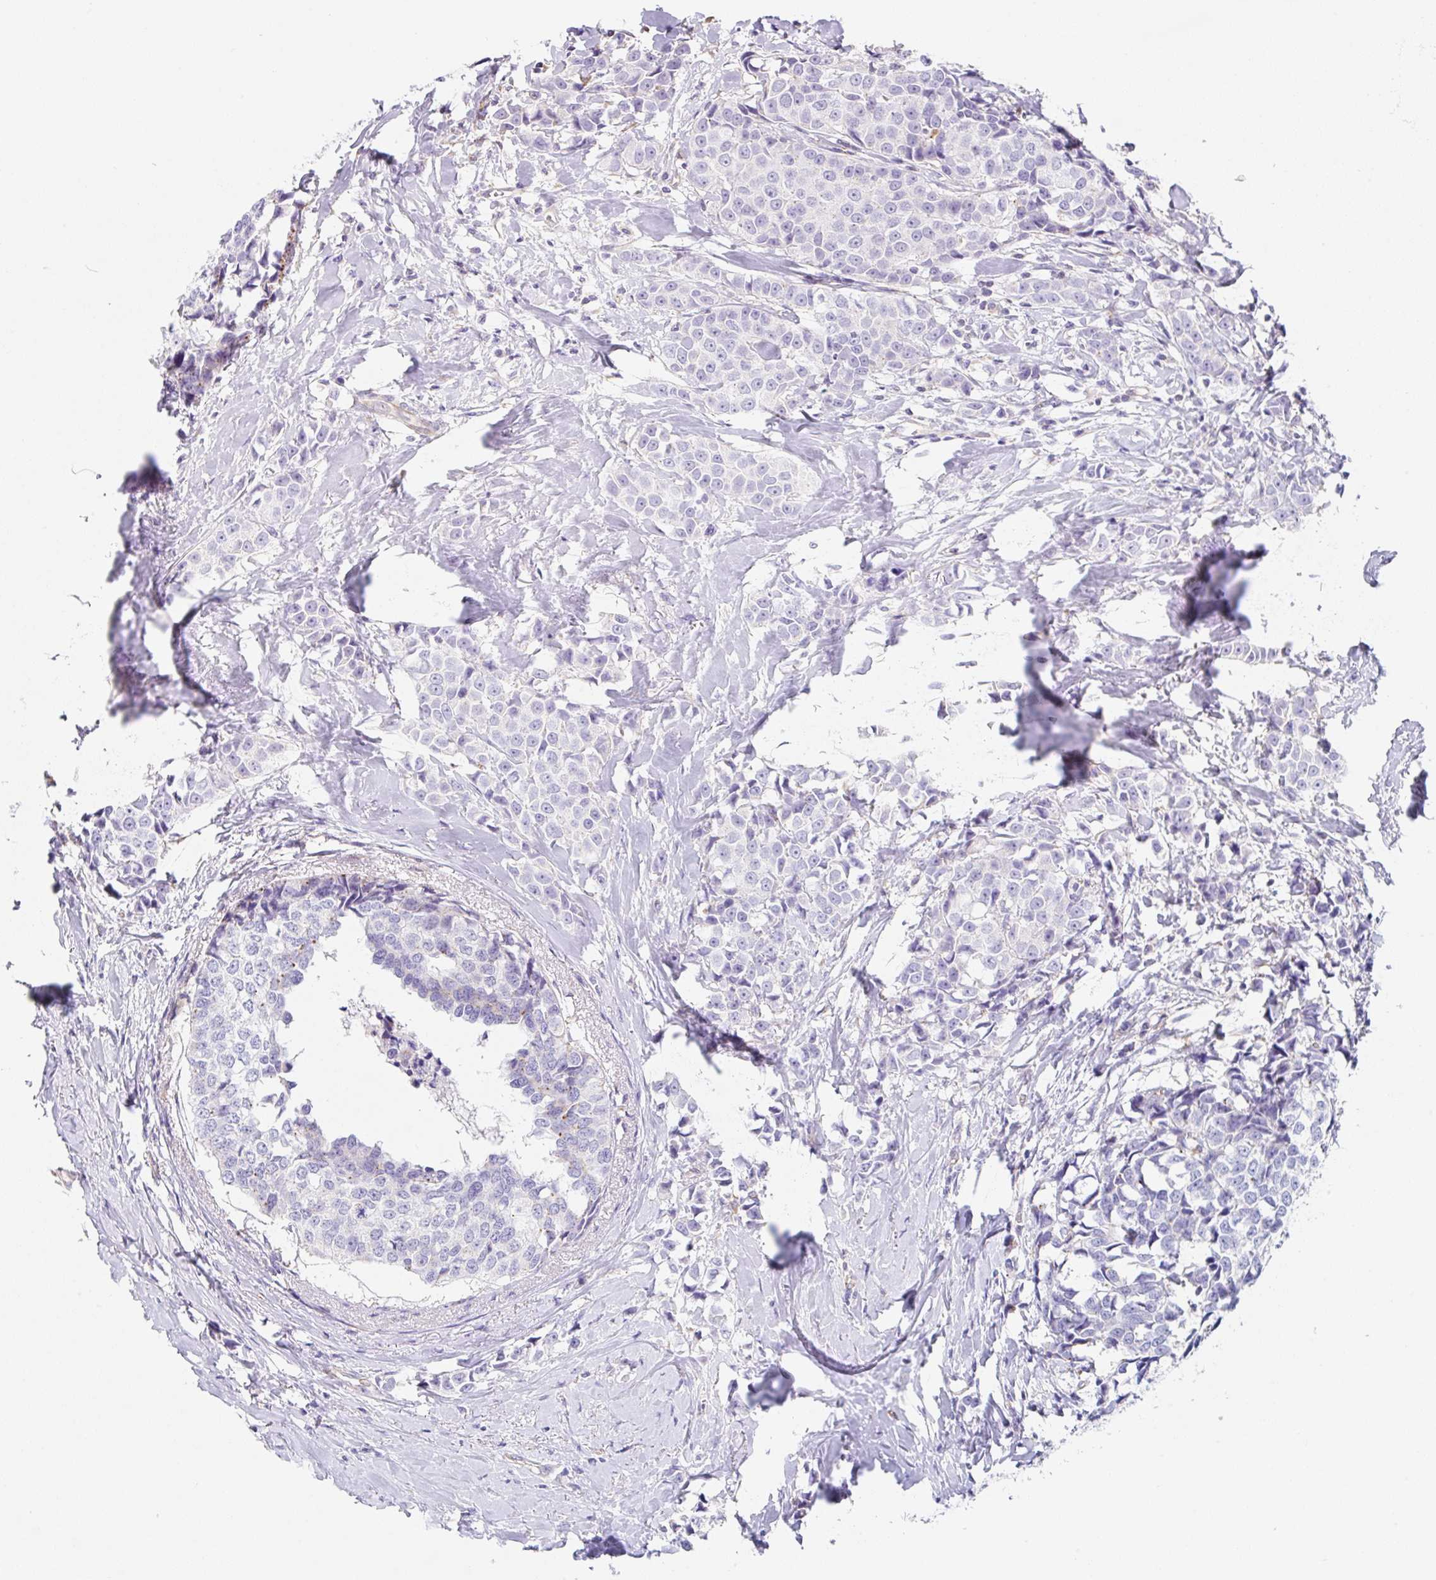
{"staining": {"intensity": "negative", "quantity": "none", "location": "none"}, "tissue": "breast cancer", "cell_type": "Tumor cells", "image_type": "cancer", "snomed": [{"axis": "morphology", "description": "Duct carcinoma"}, {"axis": "topography", "description": "Breast"}], "caption": "Histopathology image shows no protein expression in tumor cells of breast cancer (intraductal carcinoma) tissue.", "gene": "DKK4", "patient": {"sex": "female", "age": 80}}